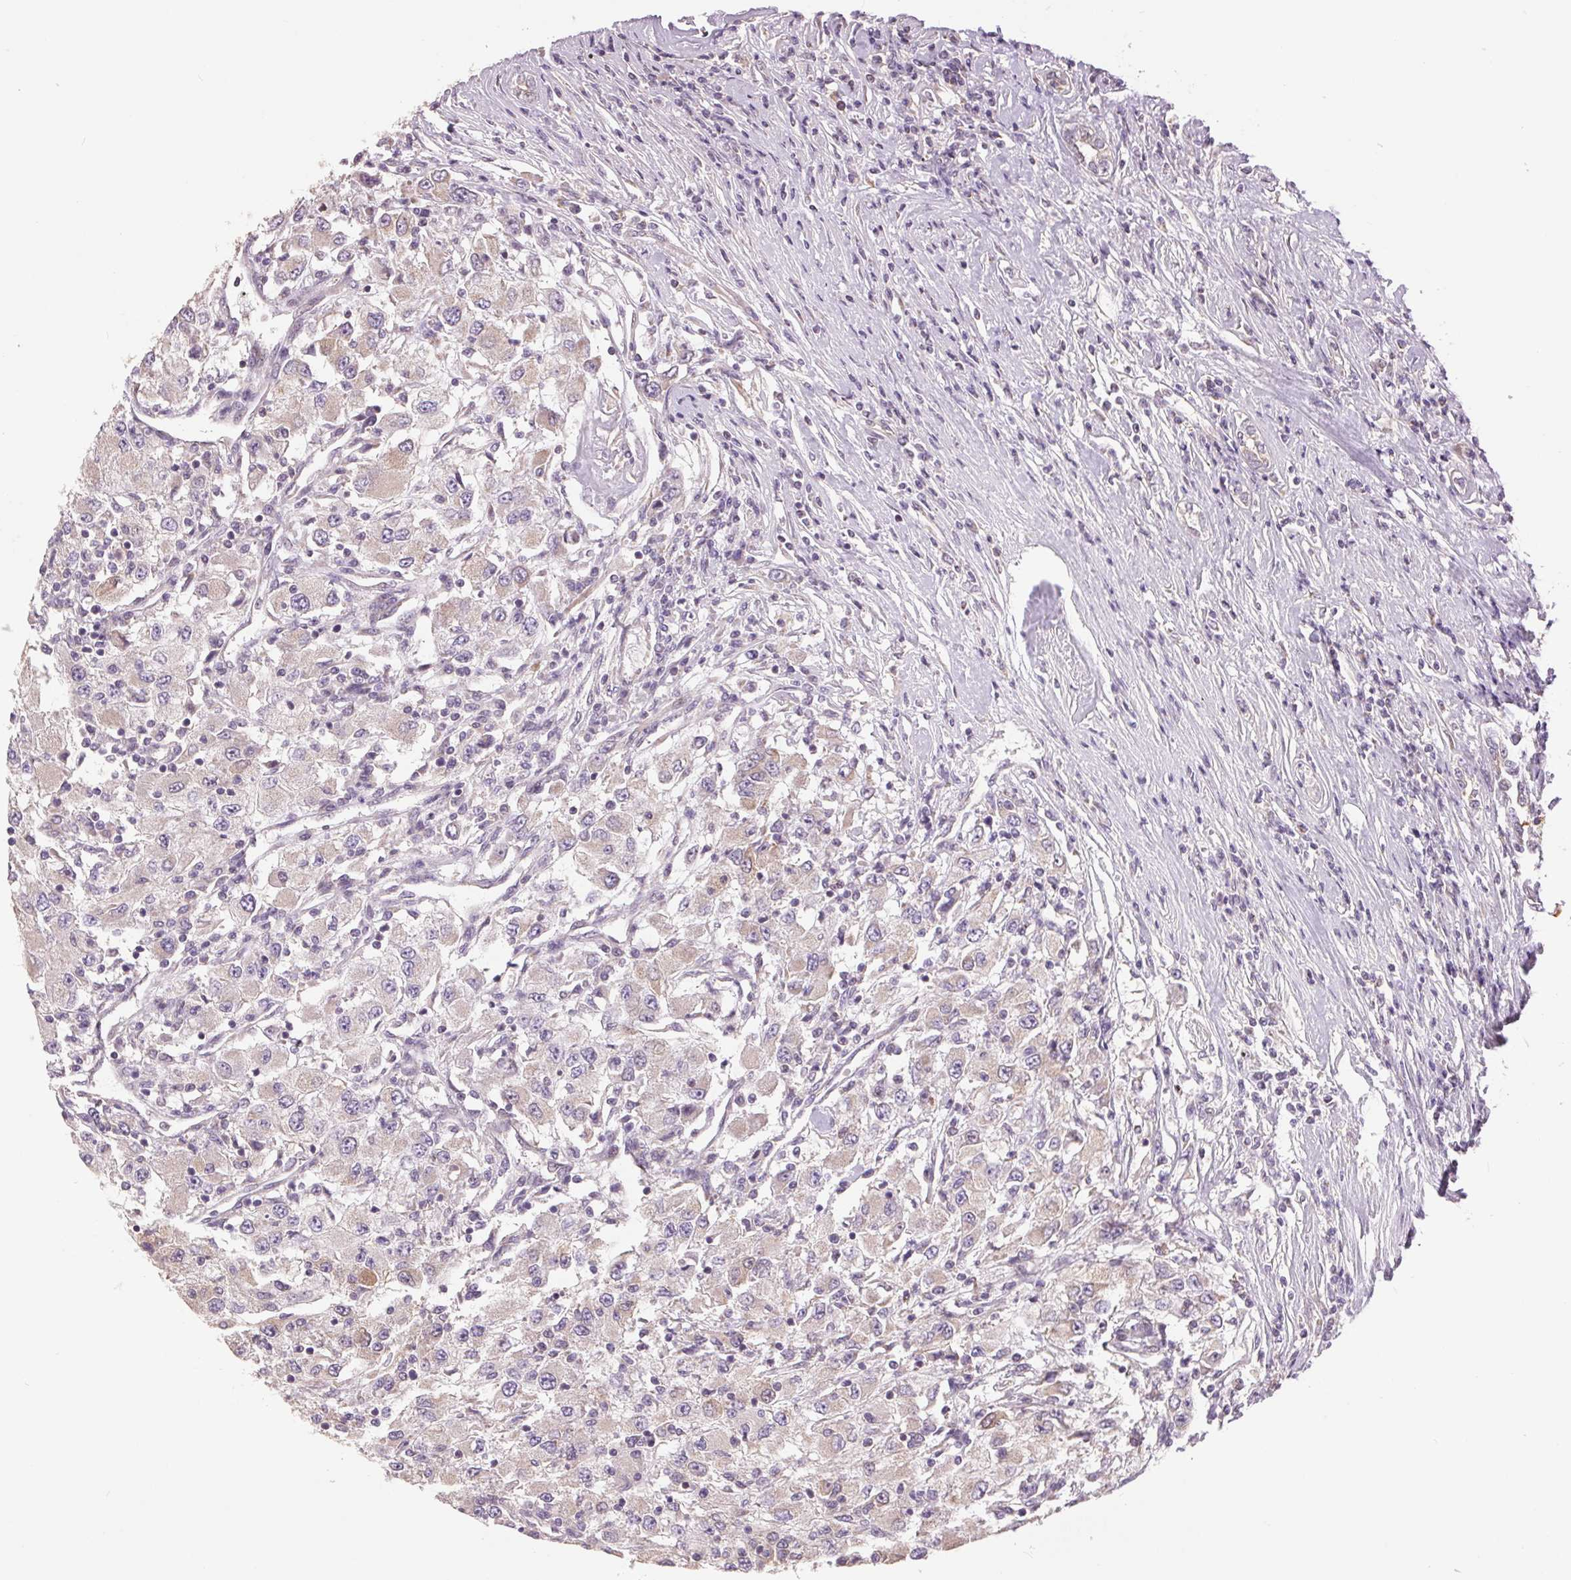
{"staining": {"intensity": "negative", "quantity": "none", "location": "none"}, "tissue": "renal cancer", "cell_type": "Tumor cells", "image_type": "cancer", "snomed": [{"axis": "morphology", "description": "Adenocarcinoma, NOS"}, {"axis": "topography", "description": "Kidney"}], "caption": "An image of renal adenocarcinoma stained for a protein exhibits no brown staining in tumor cells. (DAB (3,3'-diaminobenzidine) IHC with hematoxylin counter stain).", "gene": "DGUOK", "patient": {"sex": "female", "age": 67}}